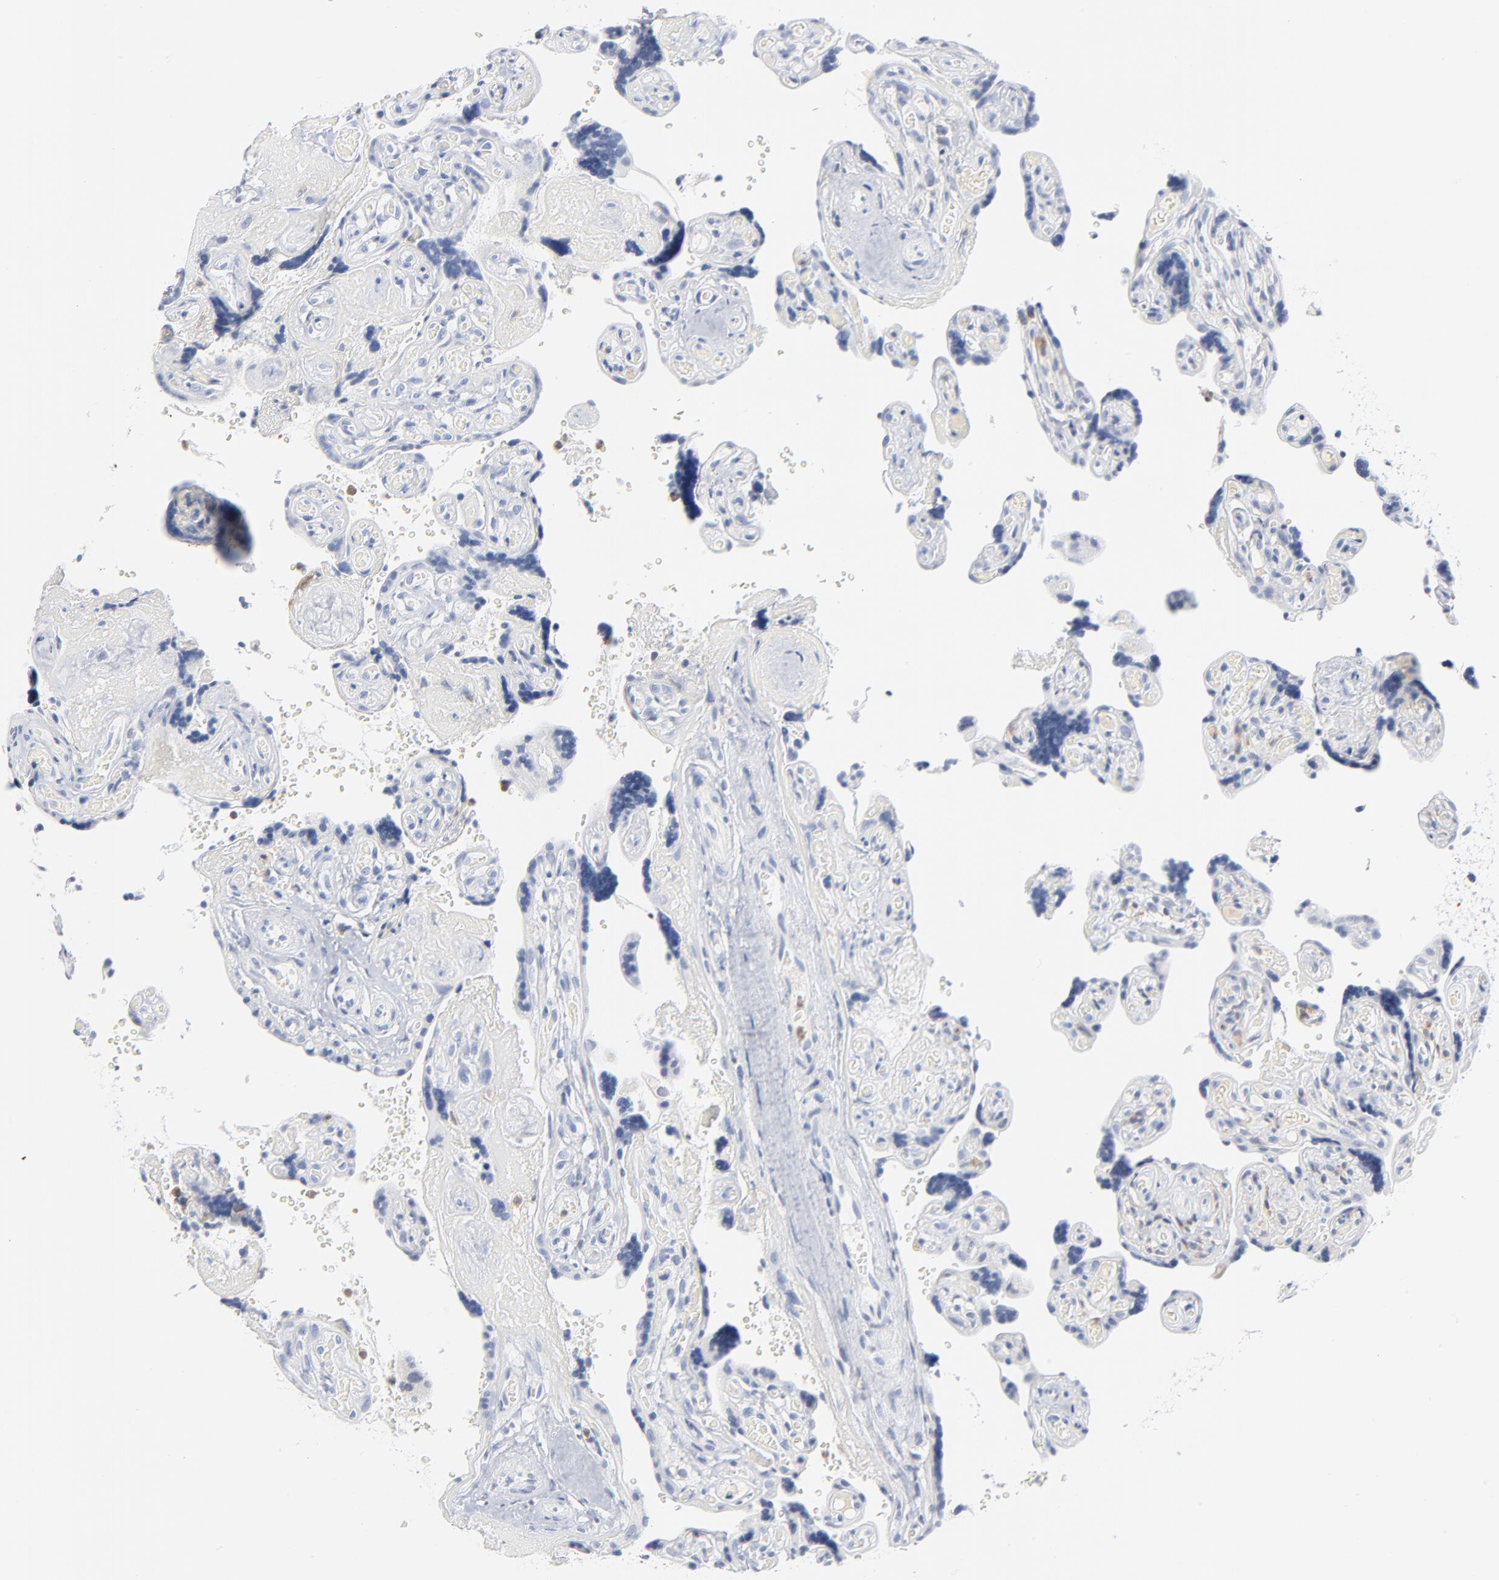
{"staining": {"intensity": "weak", "quantity": "<25%", "location": "cytoplasmic/membranous"}, "tissue": "placenta", "cell_type": "Decidual cells", "image_type": "normal", "snomed": [{"axis": "morphology", "description": "Normal tissue, NOS"}, {"axis": "topography", "description": "Placenta"}], "caption": "The IHC photomicrograph has no significant staining in decidual cells of placenta.", "gene": "PTK2B", "patient": {"sex": "female", "age": 30}}